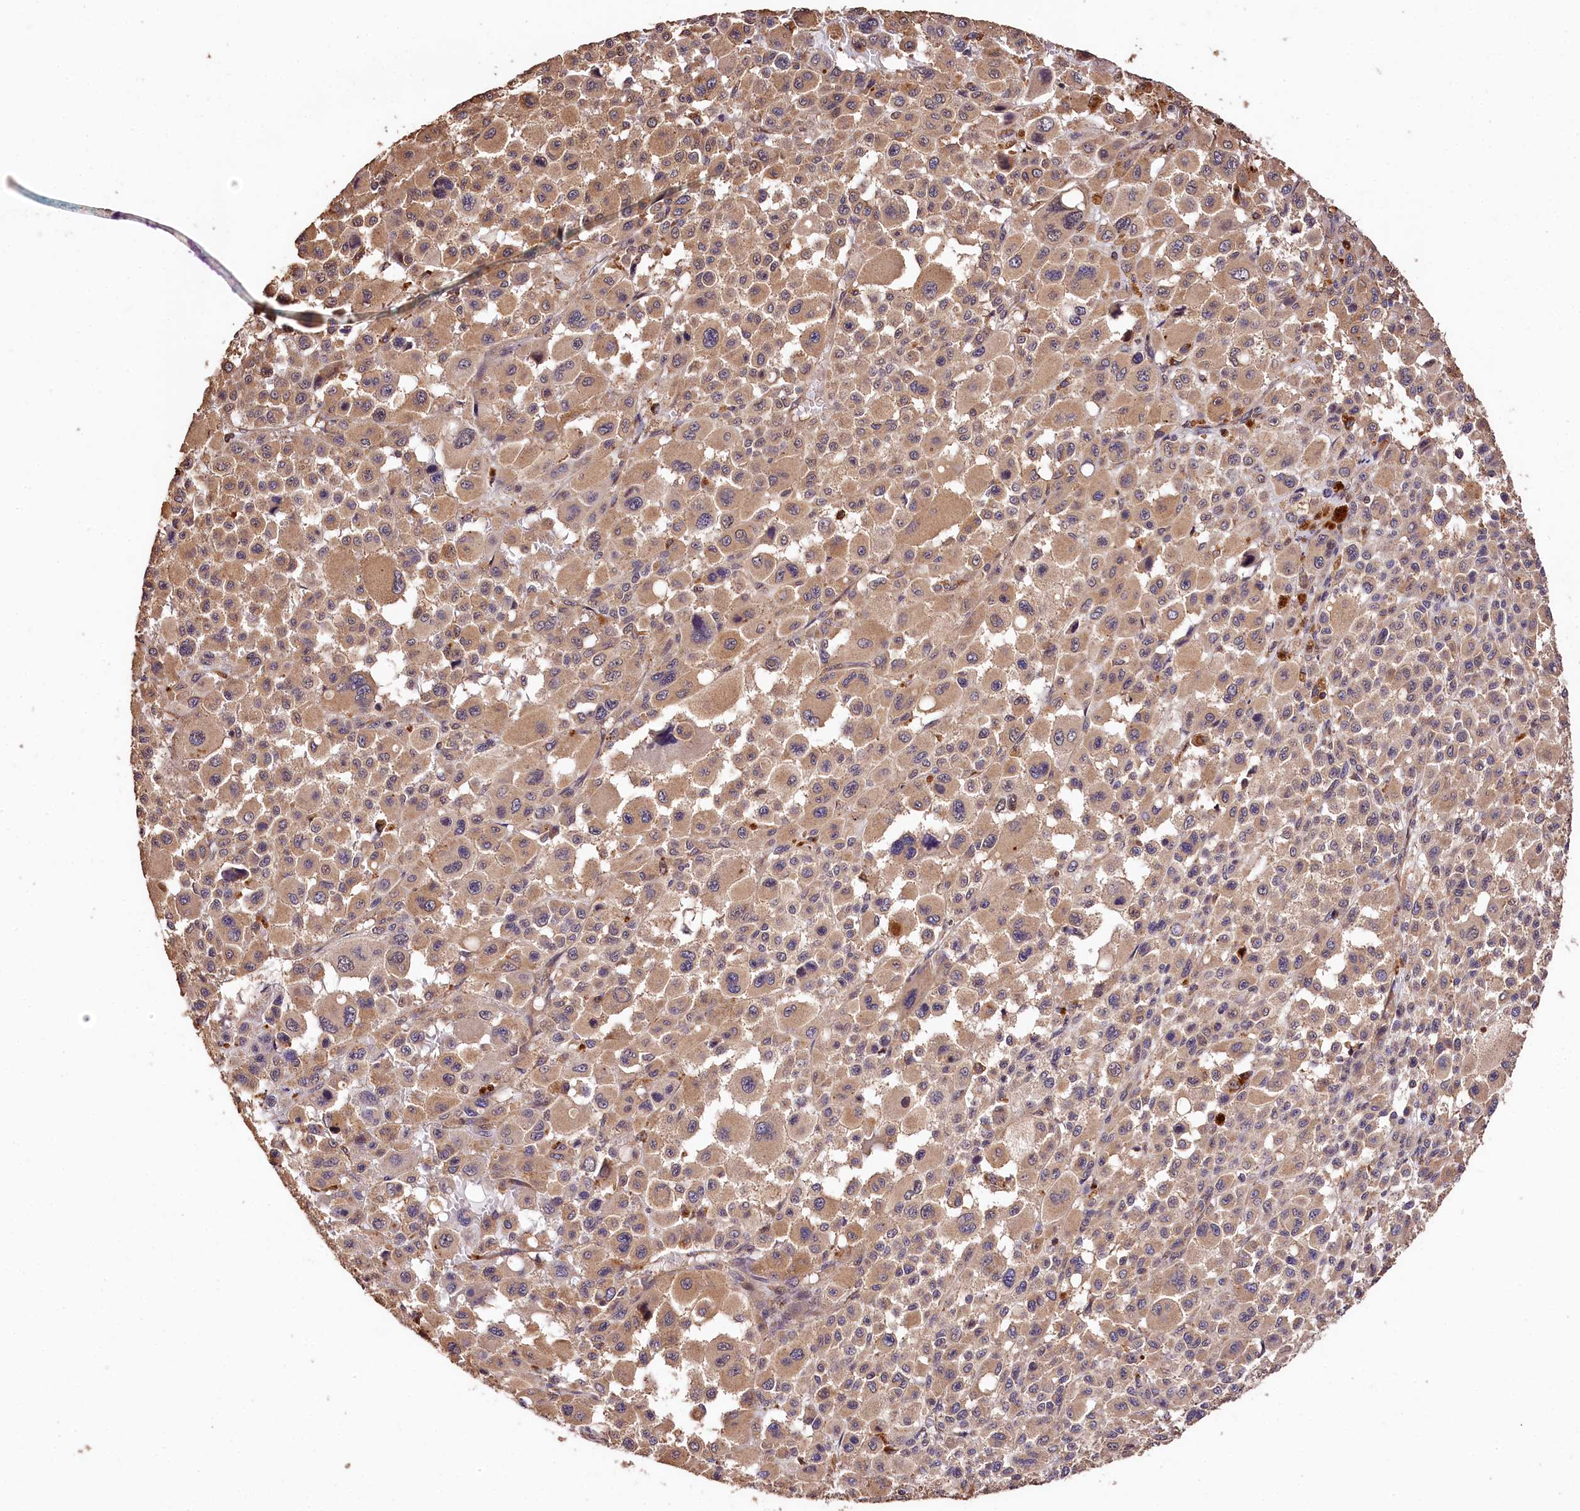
{"staining": {"intensity": "weak", "quantity": "25%-75%", "location": "cytoplasmic/membranous"}, "tissue": "melanoma", "cell_type": "Tumor cells", "image_type": "cancer", "snomed": [{"axis": "morphology", "description": "Malignant melanoma, Metastatic site"}, {"axis": "topography", "description": "Skin"}], "caption": "Tumor cells reveal weak cytoplasmic/membranous positivity in approximately 25%-75% of cells in malignant melanoma (metastatic site).", "gene": "KPTN", "patient": {"sex": "female", "age": 74}}